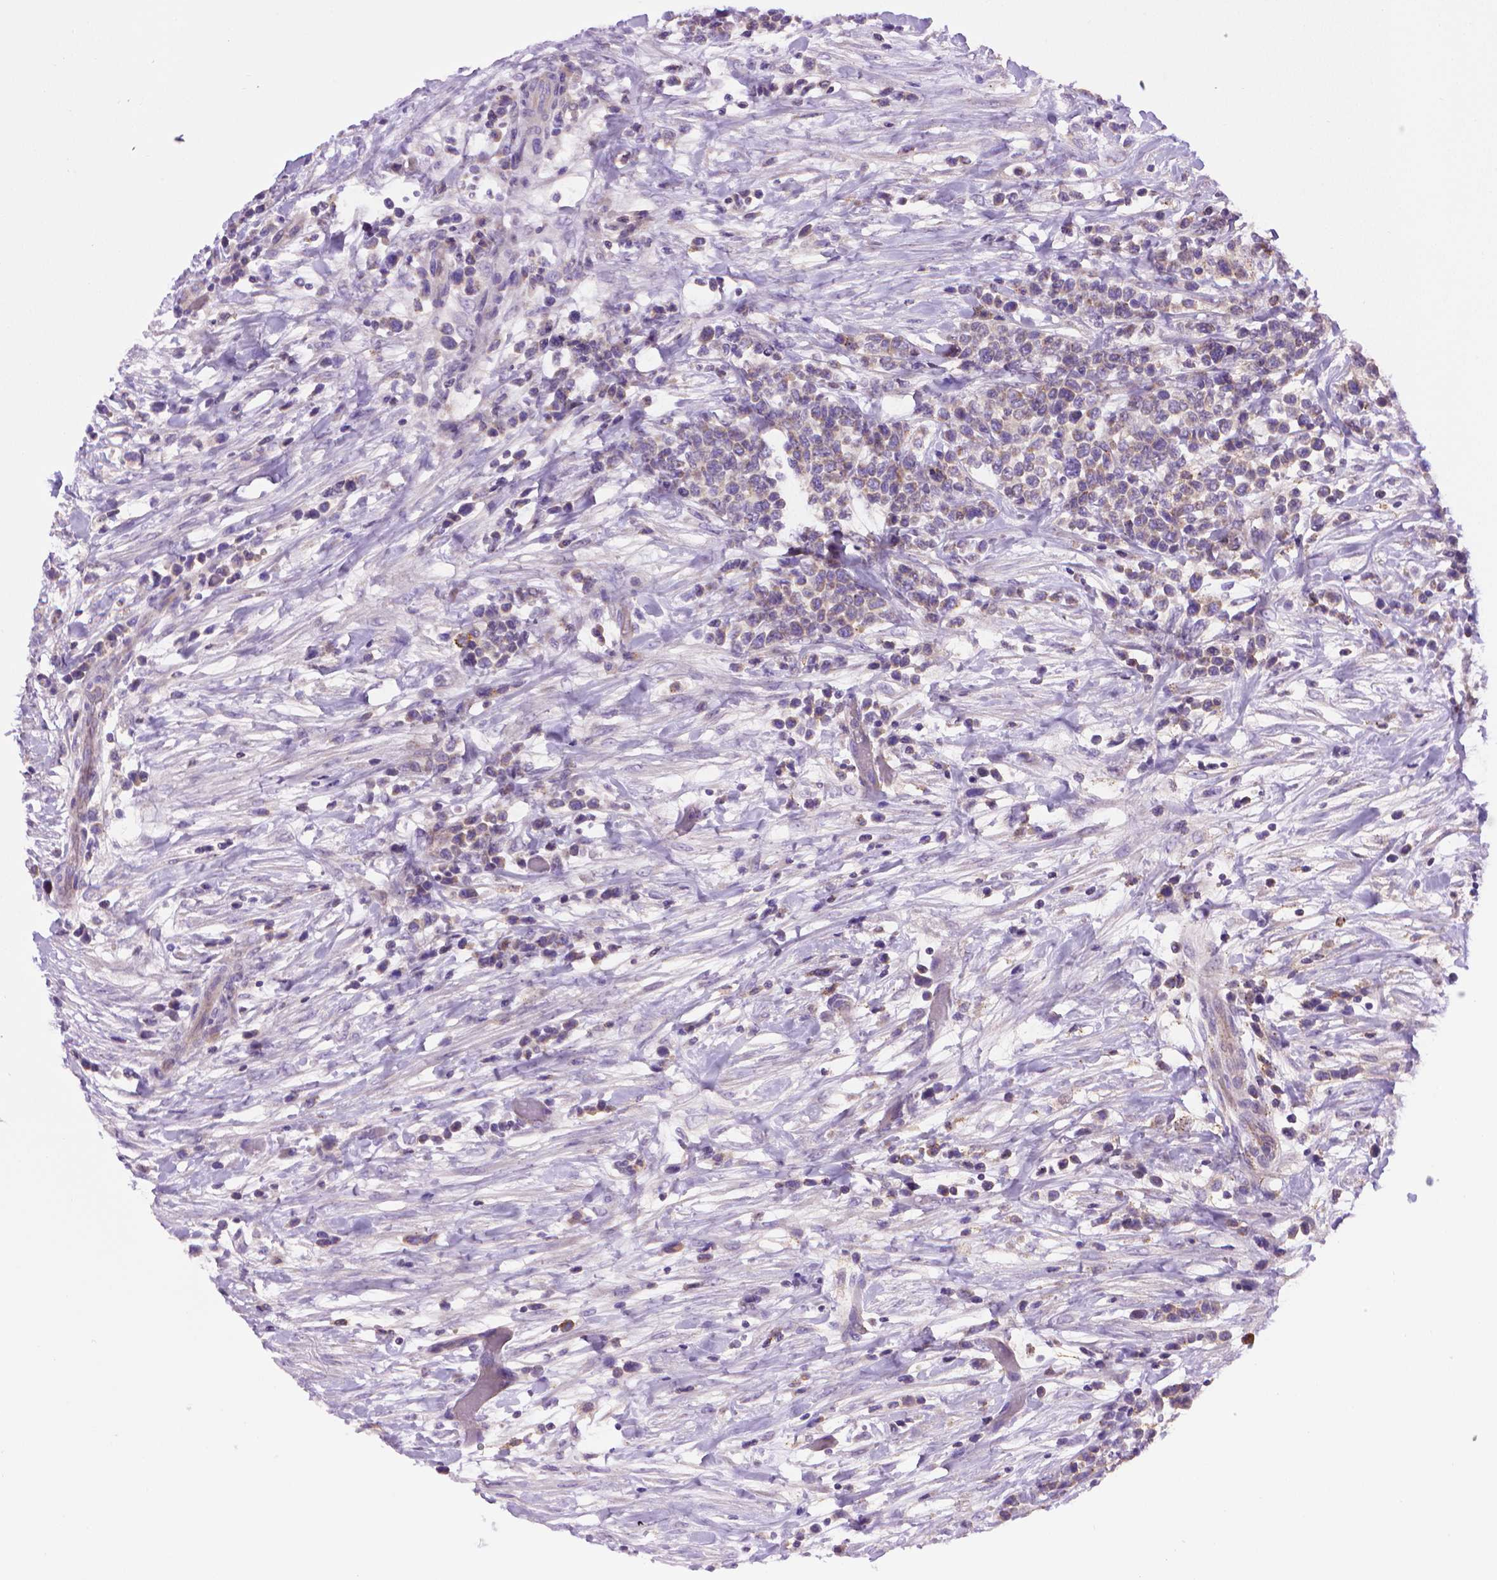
{"staining": {"intensity": "negative", "quantity": "none", "location": "none"}, "tissue": "lymphoma", "cell_type": "Tumor cells", "image_type": "cancer", "snomed": [{"axis": "morphology", "description": "Malignant lymphoma, non-Hodgkin's type, High grade"}, {"axis": "topography", "description": "Soft tissue"}], "caption": "Immunohistochemical staining of human malignant lymphoma, non-Hodgkin's type (high-grade) shows no significant expression in tumor cells. Brightfield microscopy of IHC stained with DAB (brown) and hematoxylin (blue), captured at high magnification.", "gene": "SLC51B", "patient": {"sex": "female", "age": 56}}